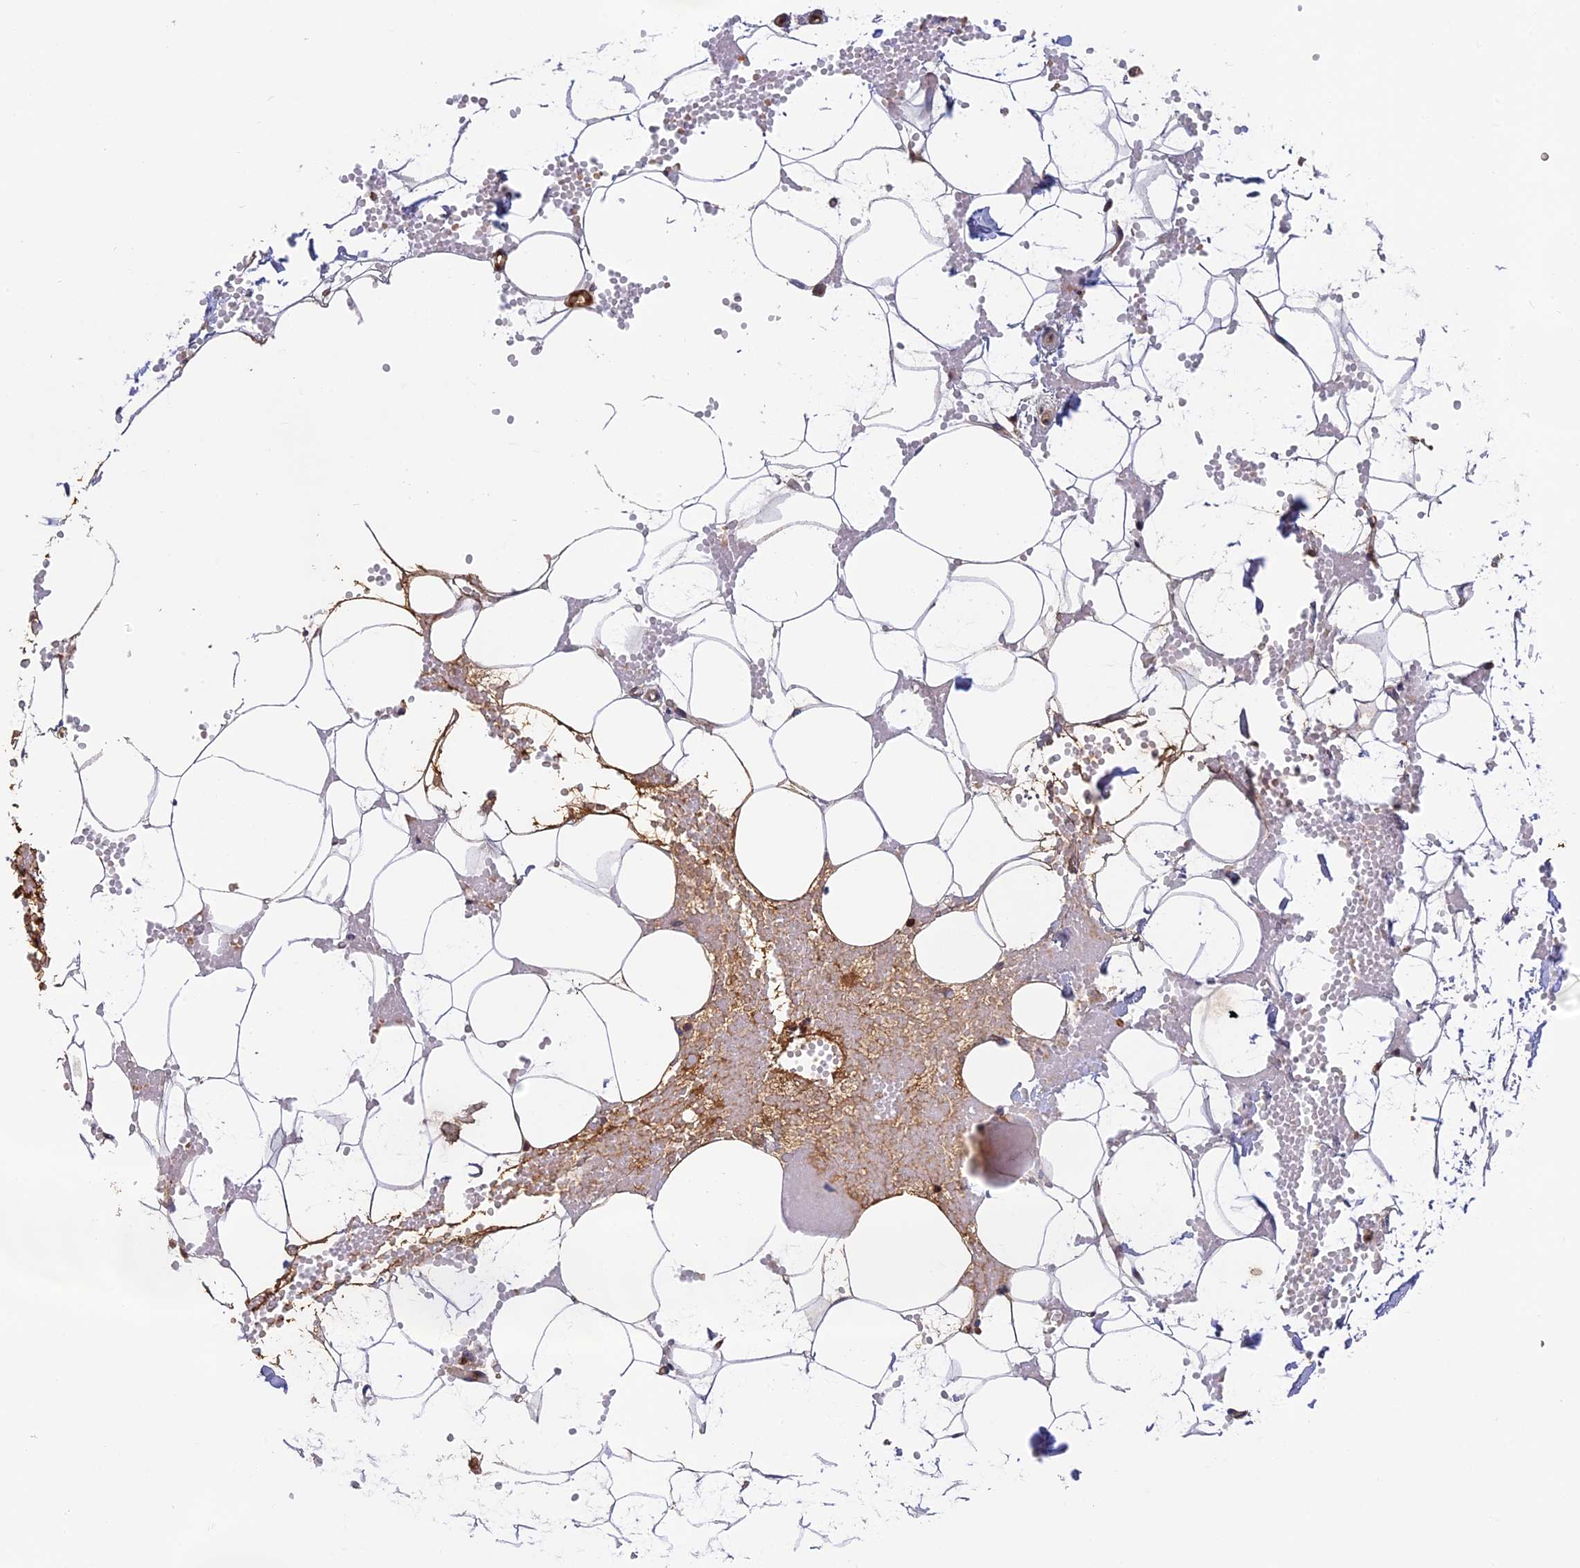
{"staining": {"intensity": "negative", "quantity": "<25%", "location": "cytoplasmic/membranous"}, "tissue": "adipose tissue", "cell_type": "Adipocytes", "image_type": "normal", "snomed": [{"axis": "morphology", "description": "Normal tissue, NOS"}, {"axis": "topography", "description": "Breast"}], "caption": "This is an IHC micrograph of unremarkable human adipose tissue. There is no expression in adipocytes.", "gene": "OSBPL1A", "patient": {"sex": "female", "age": 23}}